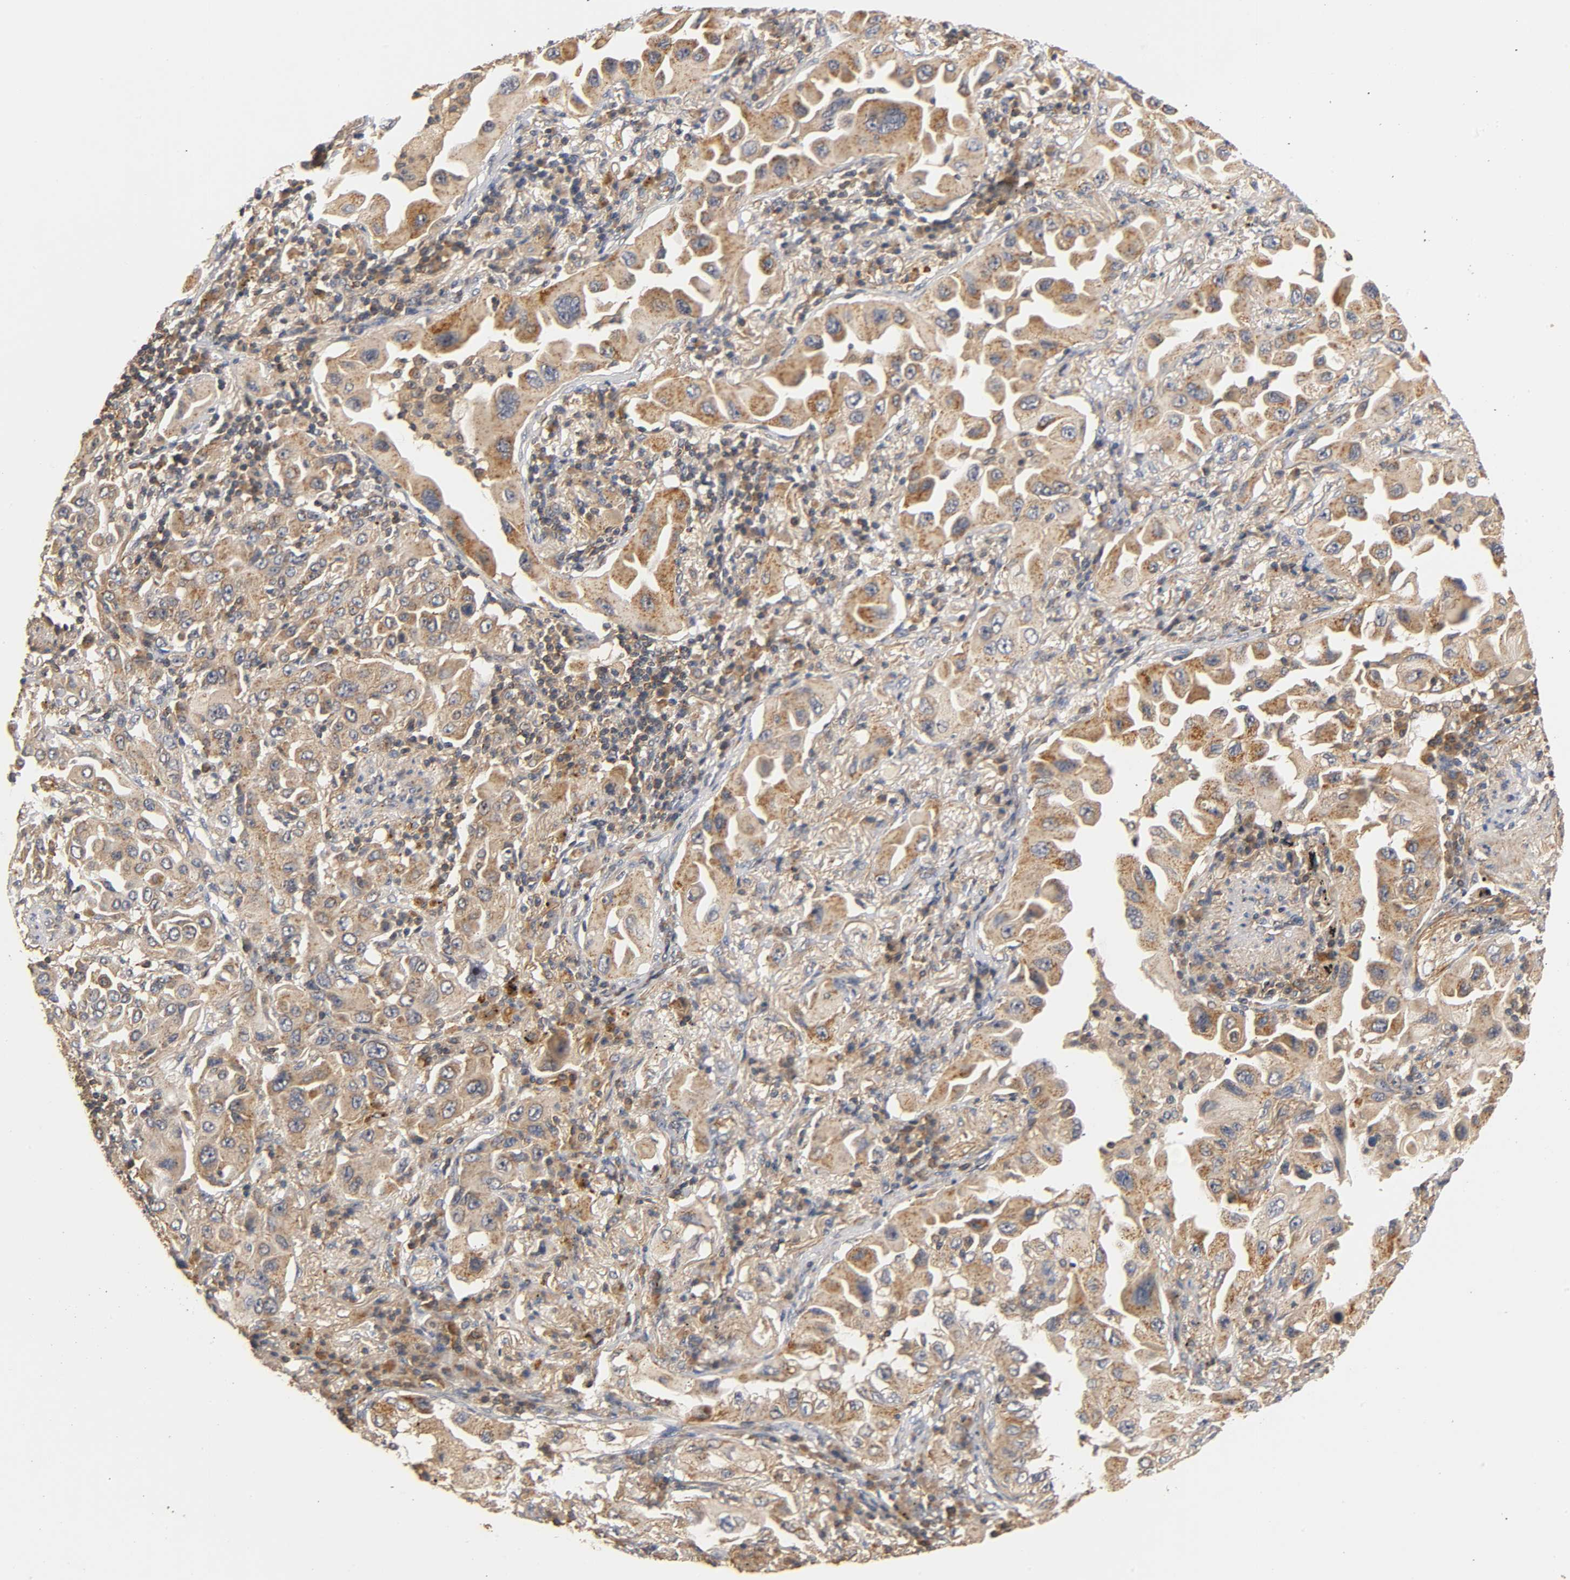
{"staining": {"intensity": "moderate", "quantity": ">75%", "location": "cytoplasmic/membranous"}, "tissue": "lung cancer", "cell_type": "Tumor cells", "image_type": "cancer", "snomed": [{"axis": "morphology", "description": "Adenocarcinoma, NOS"}, {"axis": "topography", "description": "Lung"}], "caption": "A high-resolution histopathology image shows IHC staining of adenocarcinoma (lung), which demonstrates moderate cytoplasmic/membranous positivity in approximately >75% of tumor cells.", "gene": "SCAP", "patient": {"sex": "female", "age": 65}}